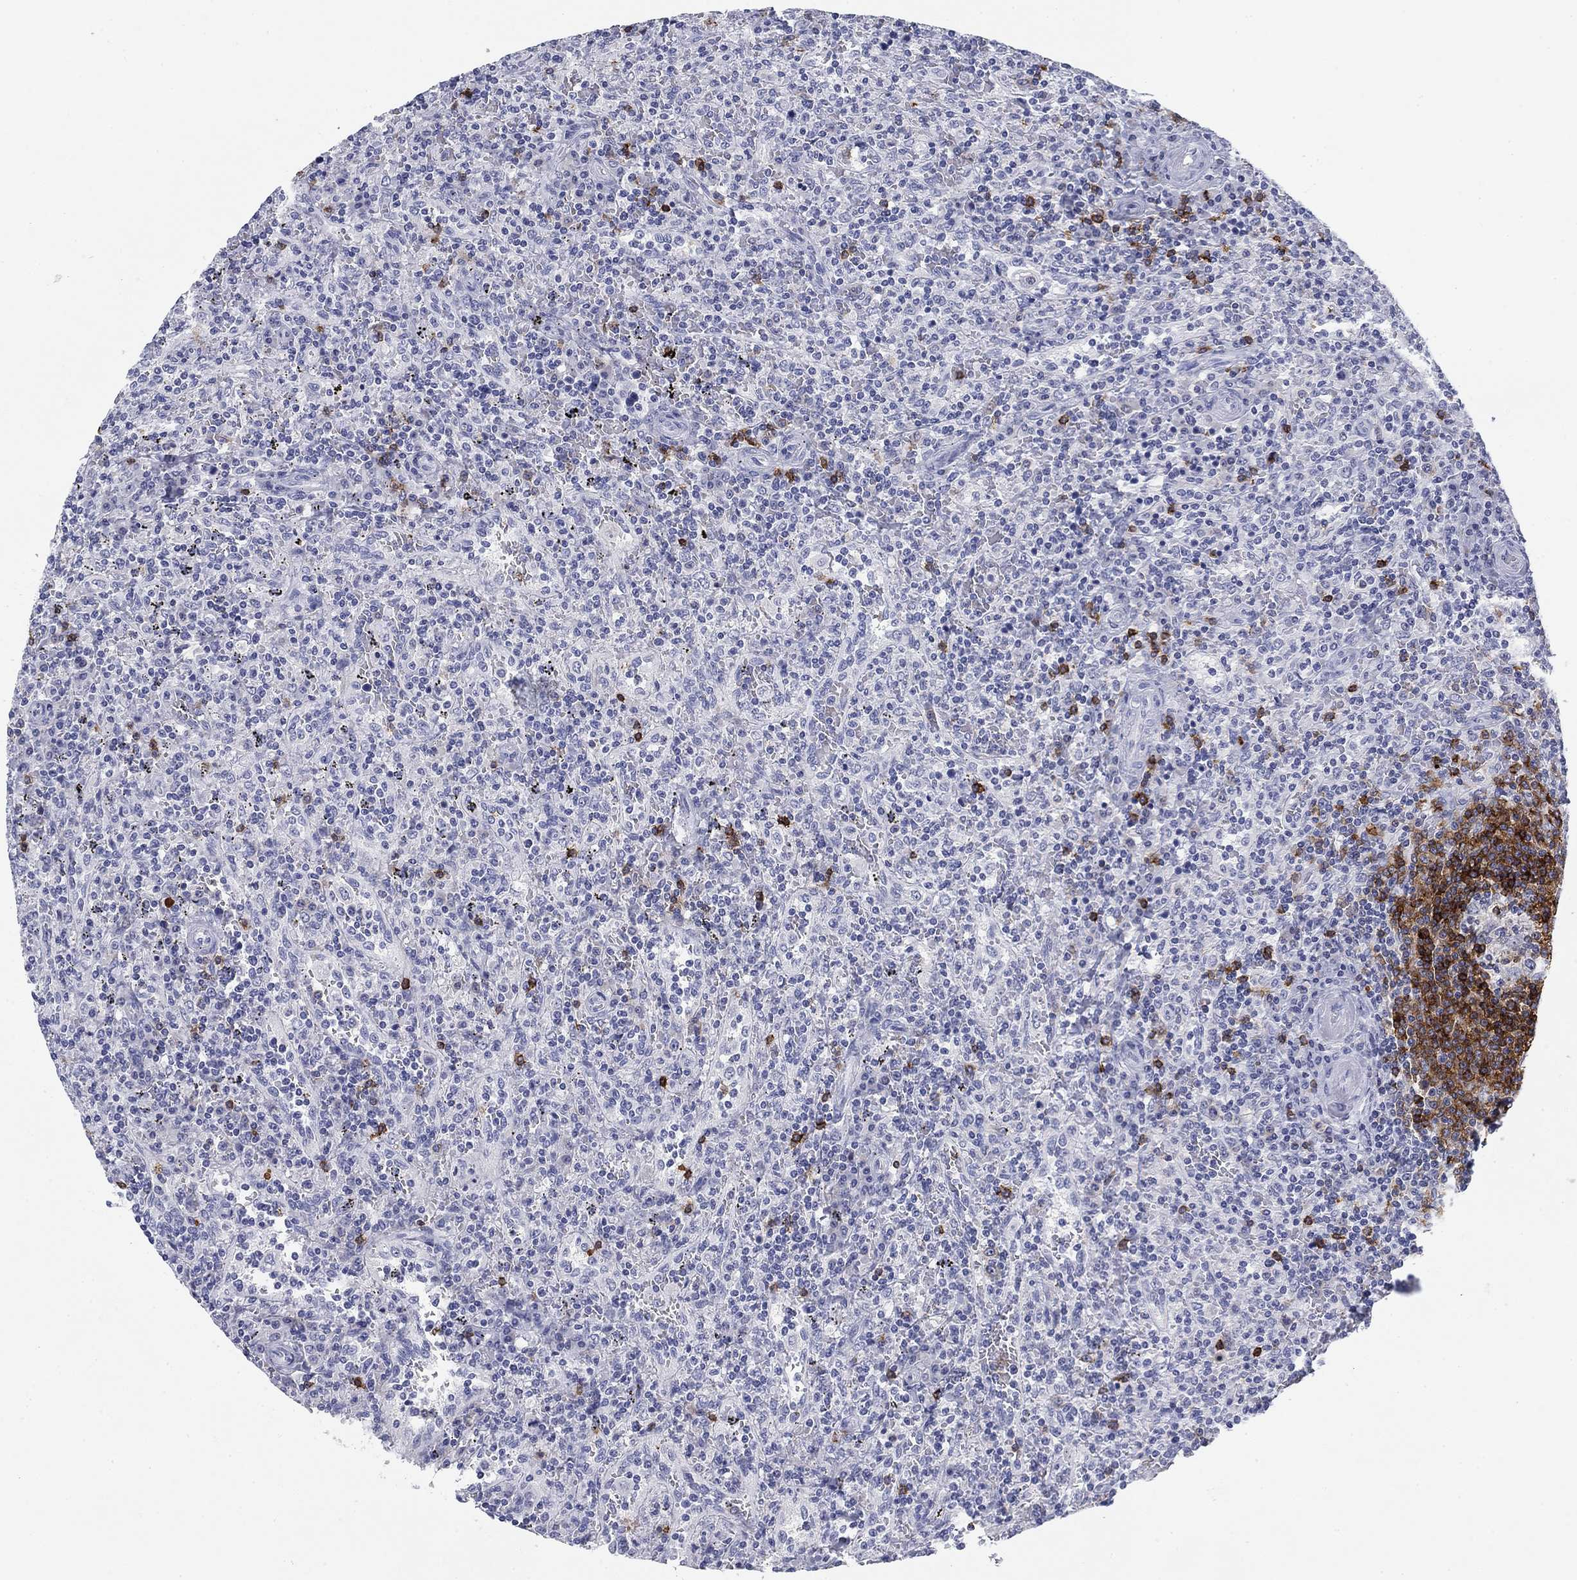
{"staining": {"intensity": "negative", "quantity": "none", "location": "none"}, "tissue": "lymphoma", "cell_type": "Tumor cells", "image_type": "cancer", "snomed": [{"axis": "morphology", "description": "Malignant lymphoma, non-Hodgkin's type, Low grade"}, {"axis": "topography", "description": "Spleen"}], "caption": "Low-grade malignant lymphoma, non-Hodgkin's type was stained to show a protein in brown. There is no significant positivity in tumor cells.", "gene": "CD79B", "patient": {"sex": "male", "age": 62}}